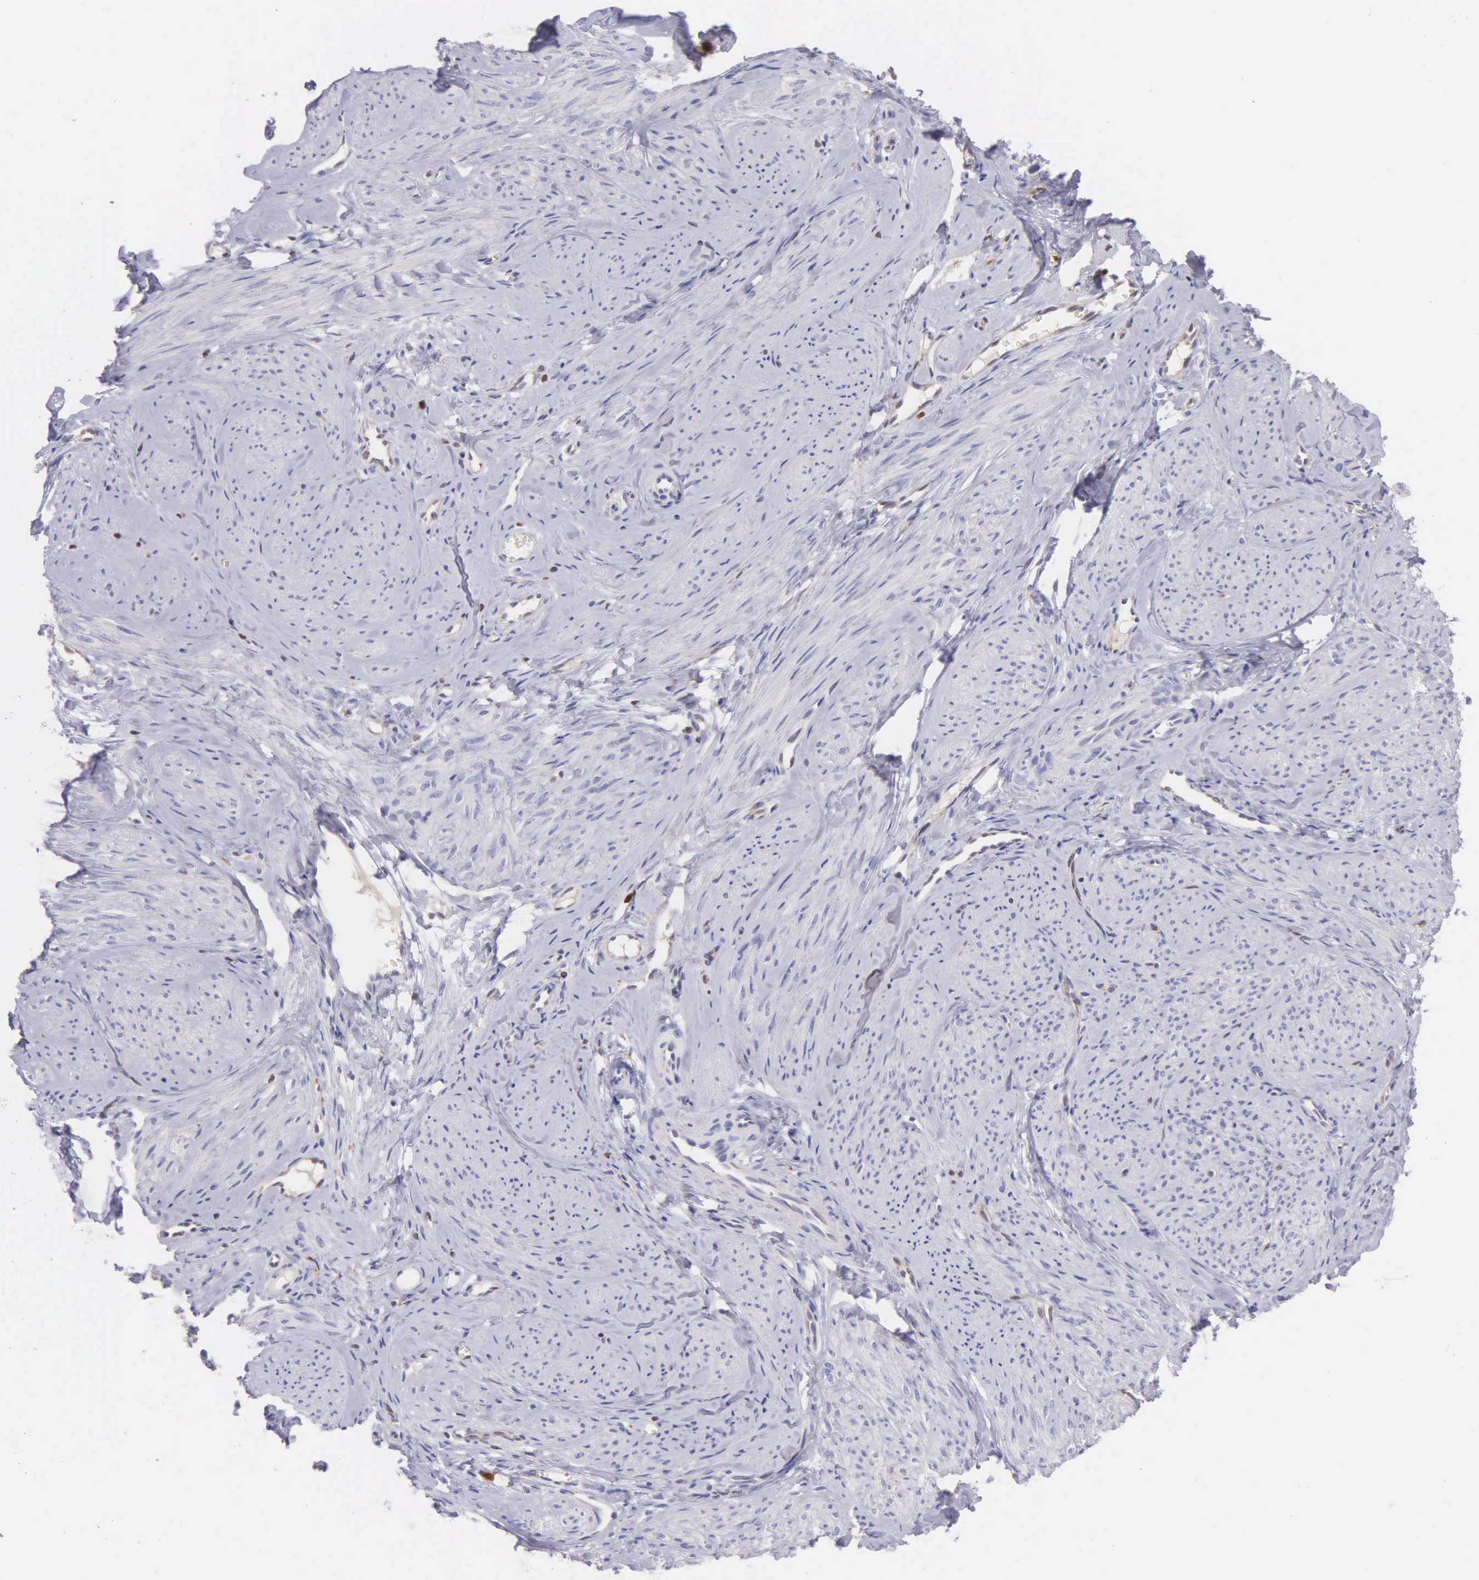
{"staining": {"intensity": "negative", "quantity": "none", "location": "none"}, "tissue": "smooth muscle", "cell_type": "Smooth muscle cells", "image_type": "normal", "snomed": [{"axis": "morphology", "description": "Normal tissue, NOS"}, {"axis": "topography", "description": "Uterus"}], "caption": "DAB immunohistochemical staining of unremarkable smooth muscle reveals no significant staining in smooth muscle cells.", "gene": "BID", "patient": {"sex": "female", "age": 45}}